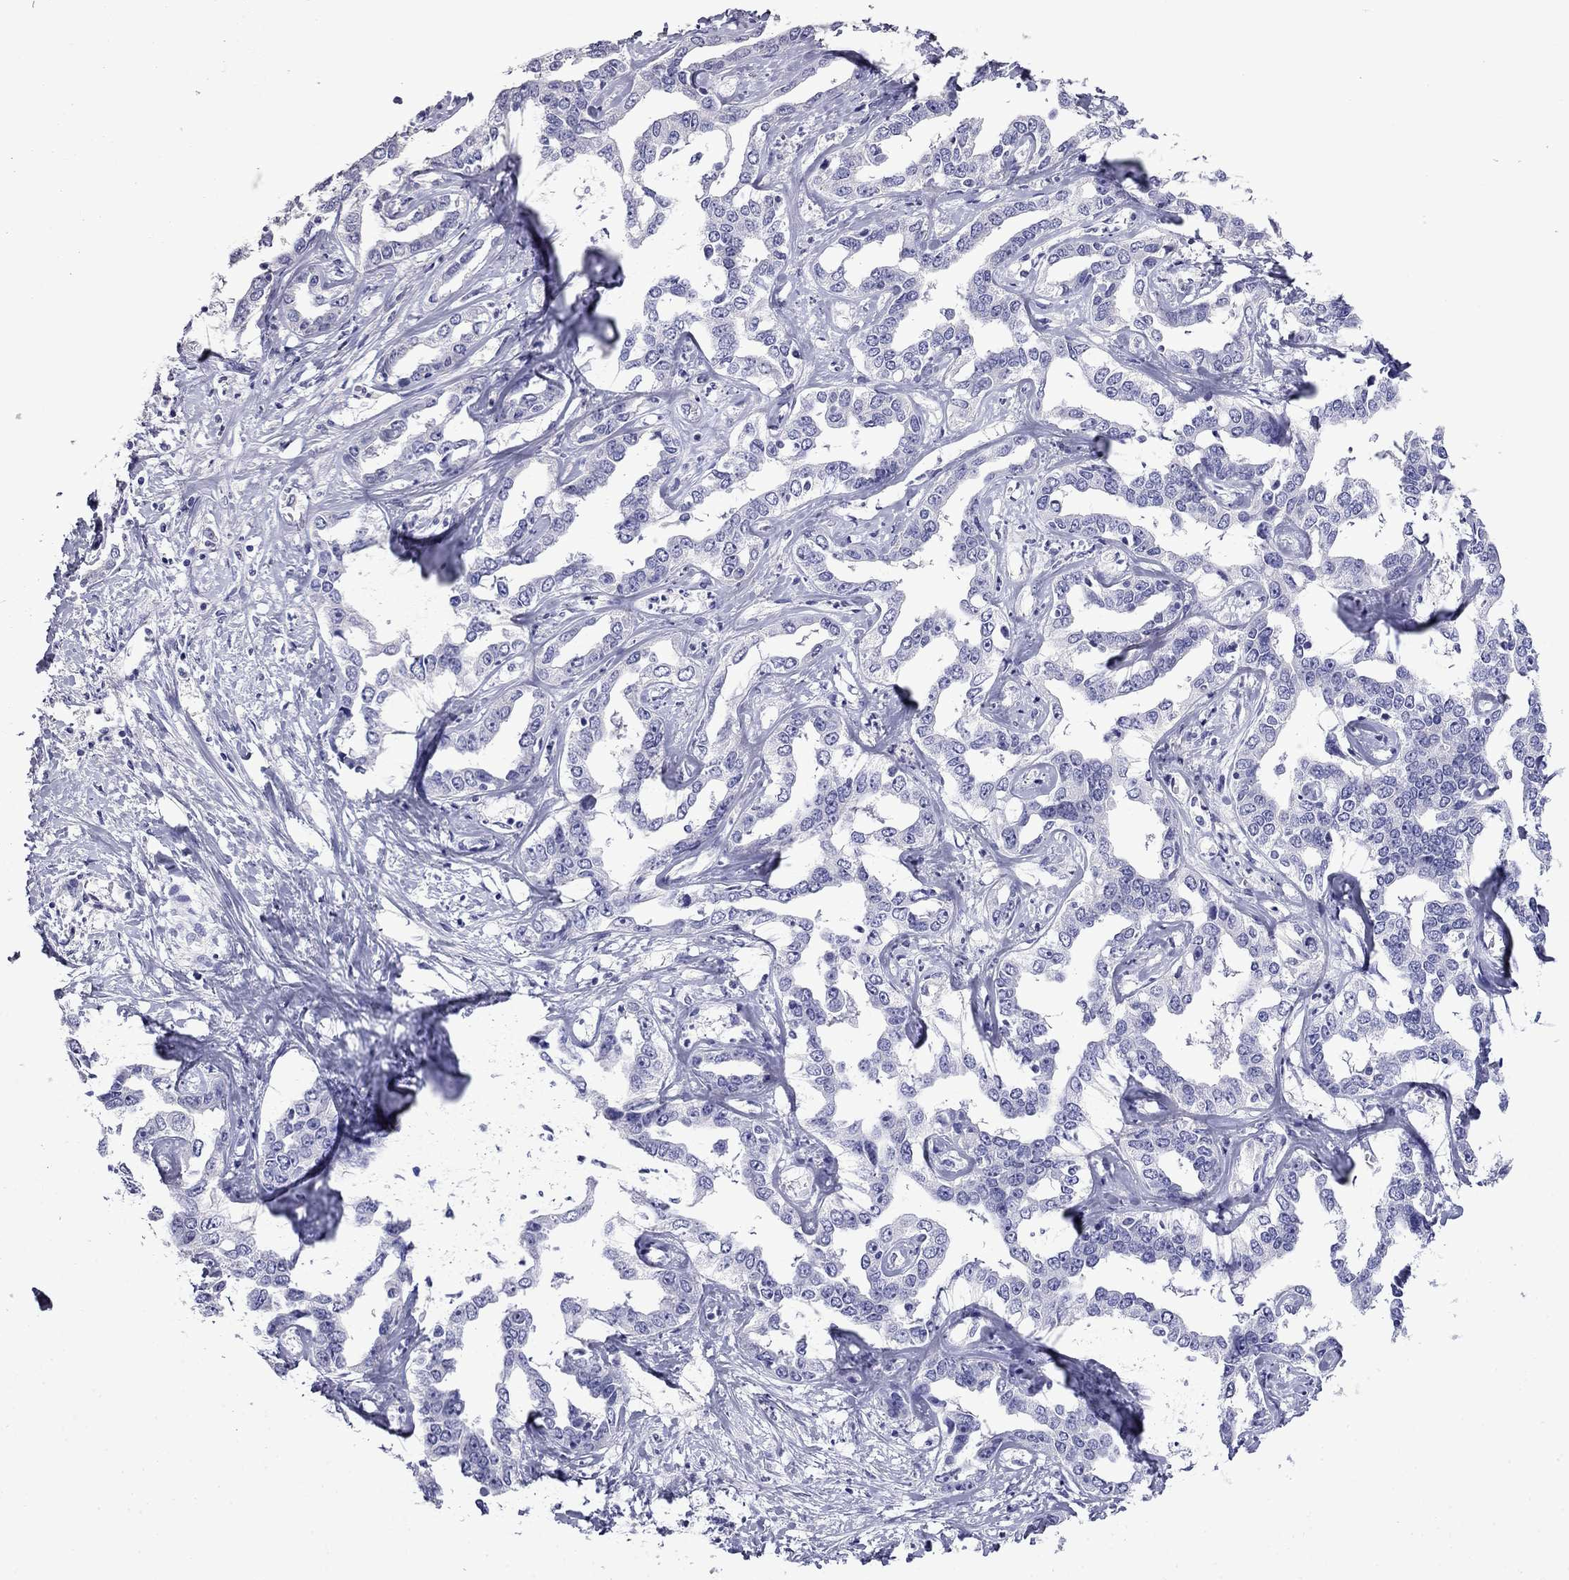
{"staining": {"intensity": "negative", "quantity": "none", "location": "none"}, "tissue": "liver cancer", "cell_type": "Tumor cells", "image_type": "cancer", "snomed": [{"axis": "morphology", "description": "Cholangiocarcinoma"}, {"axis": "topography", "description": "Liver"}], "caption": "IHC photomicrograph of human cholangiocarcinoma (liver) stained for a protein (brown), which displays no positivity in tumor cells.", "gene": "MYO15A", "patient": {"sex": "male", "age": 59}}